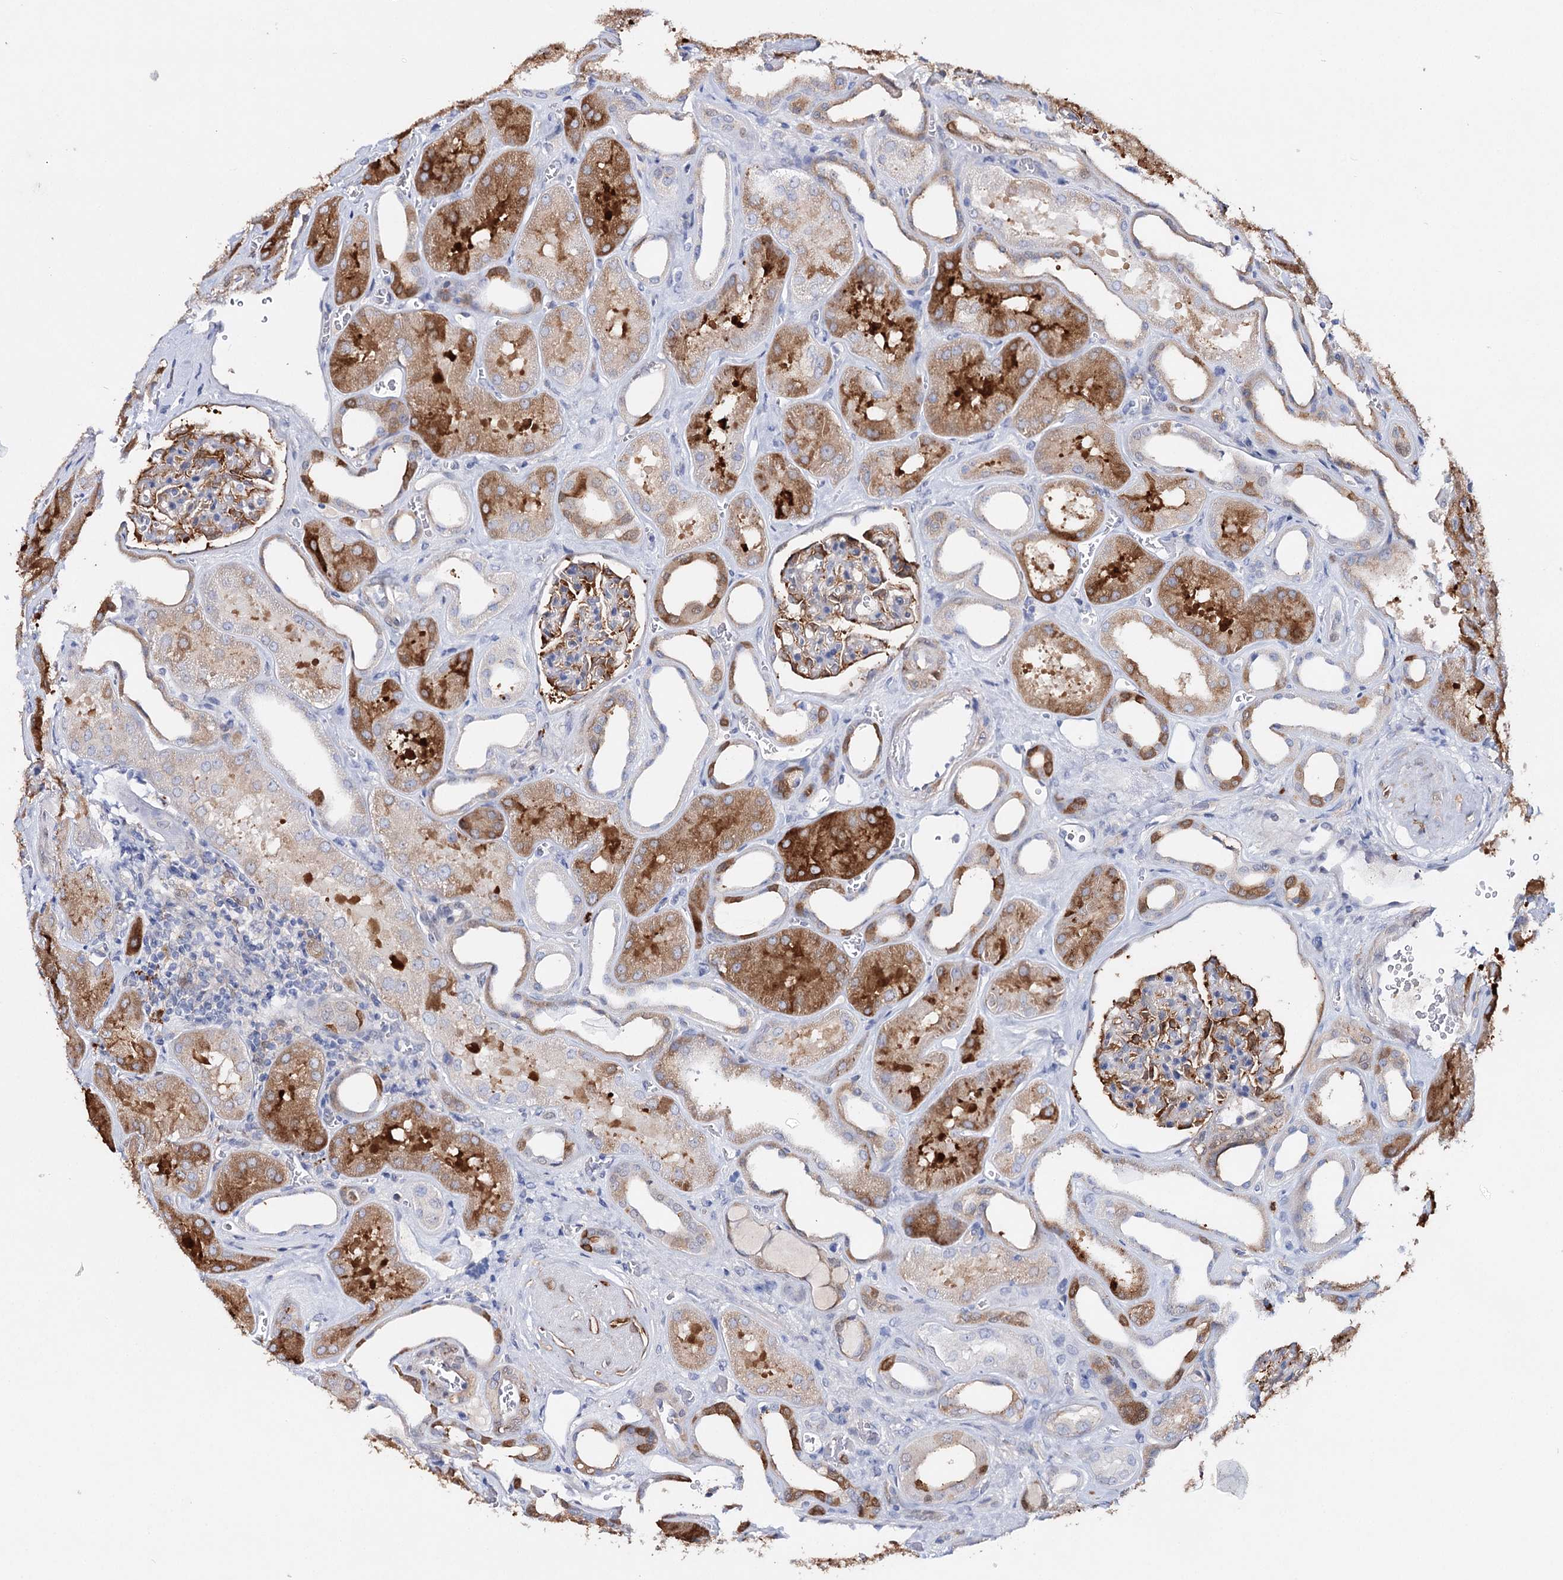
{"staining": {"intensity": "moderate", "quantity": "<25%", "location": "cytoplasmic/membranous"}, "tissue": "kidney", "cell_type": "Cells in glomeruli", "image_type": "normal", "snomed": [{"axis": "morphology", "description": "Normal tissue, NOS"}, {"axis": "morphology", "description": "Adenocarcinoma, NOS"}, {"axis": "topography", "description": "Kidney"}], "caption": "Kidney stained for a protein demonstrates moderate cytoplasmic/membranous positivity in cells in glomeruli.", "gene": "CFAP46", "patient": {"sex": "female", "age": 68}}